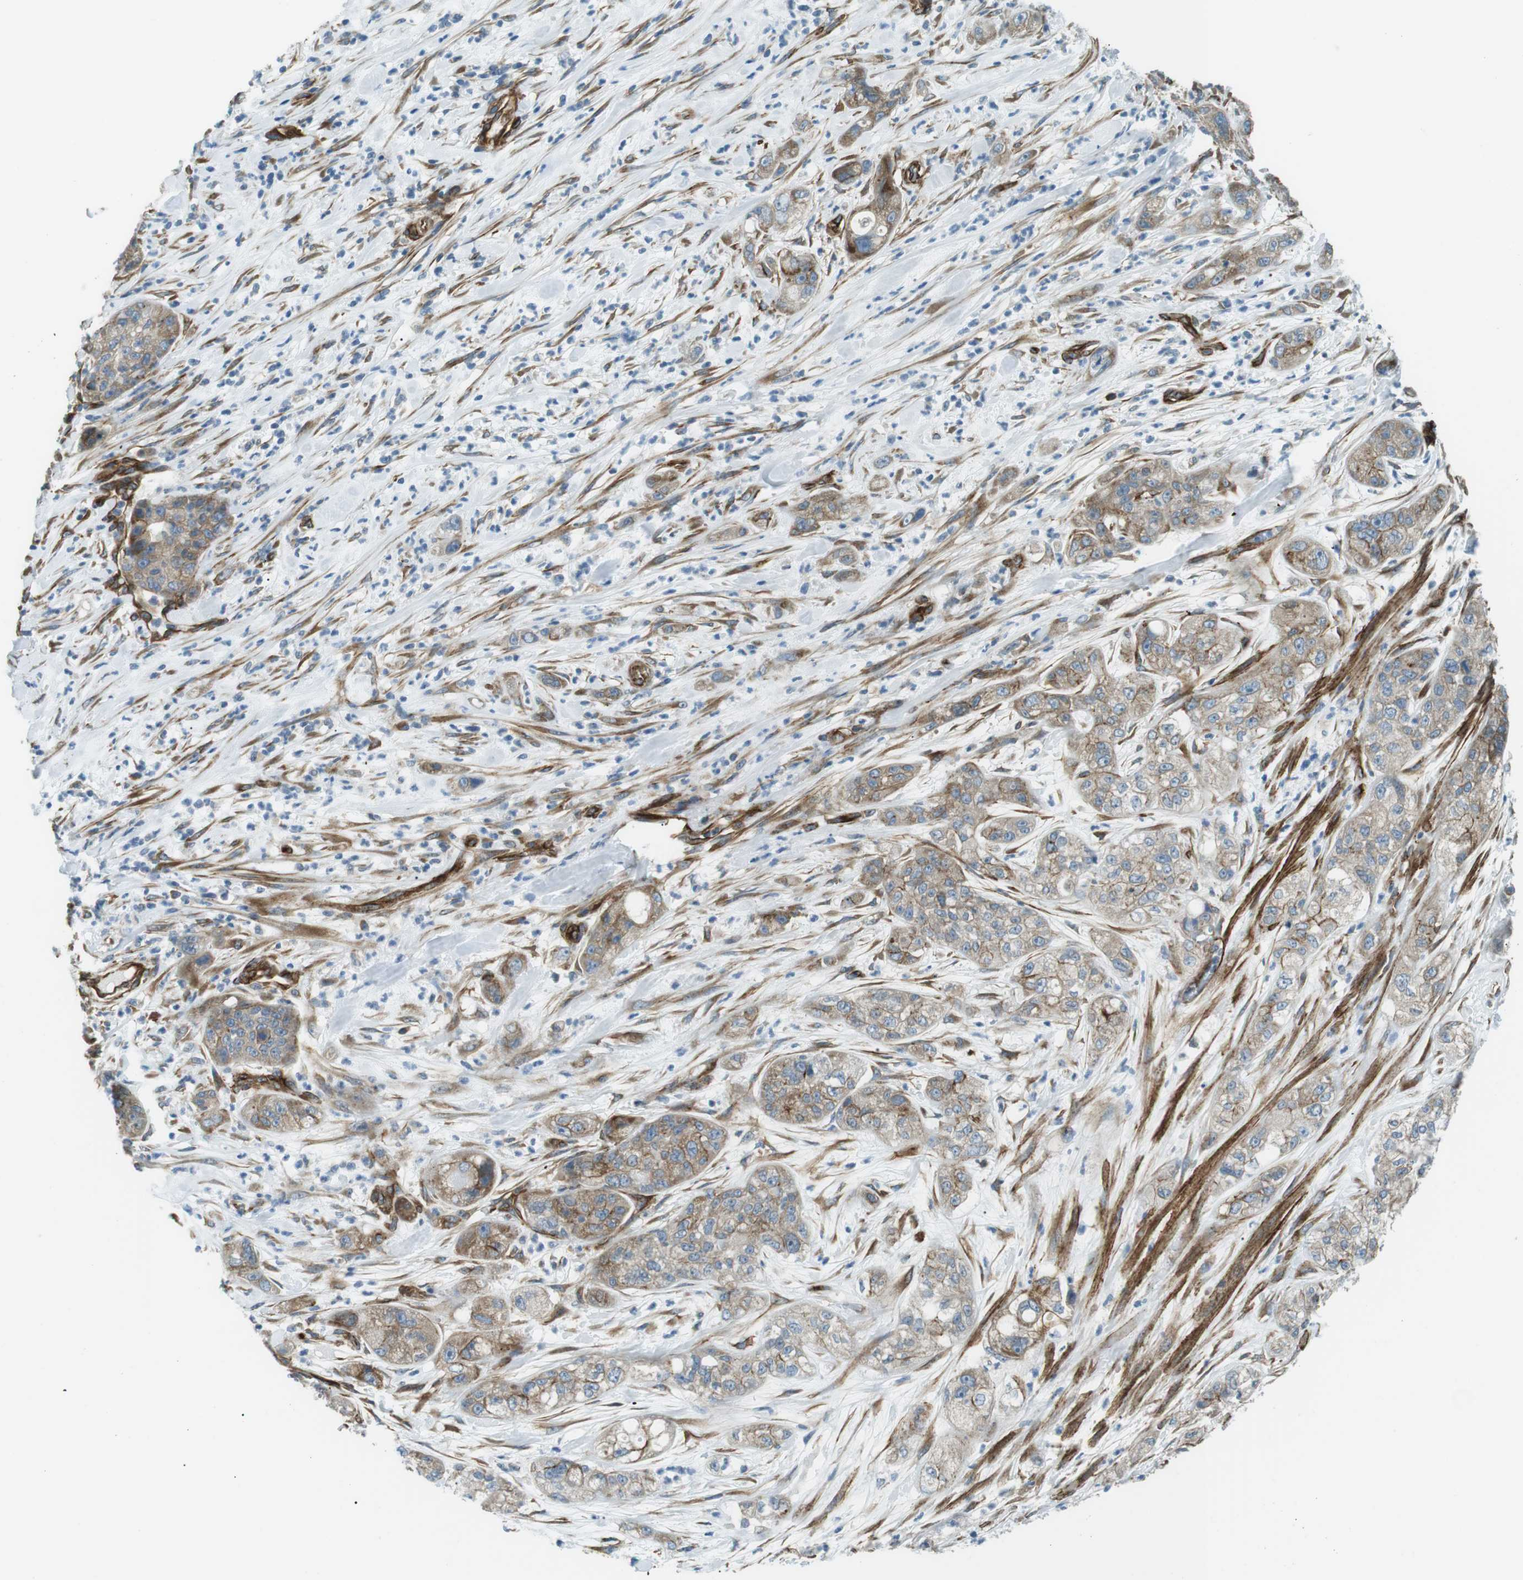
{"staining": {"intensity": "weak", "quantity": ">75%", "location": "cytoplasmic/membranous"}, "tissue": "pancreatic cancer", "cell_type": "Tumor cells", "image_type": "cancer", "snomed": [{"axis": "morphology", "description": "Adenocarcinoma, NOS"}, {"axis": "topography", "description": "Pancreas"}], "caption": "Pancreatic cancer (adenocarcinoma) tissue displays weak cytoplasmic/membranous positivity in approximately >75% of tumor cells, visualized by immunohistochemistry. (brown staining indicates protein expression, while blue staining denotes nuclei).", "gene": "ODR4", "patient": {"sex": "female", "age": 78}}